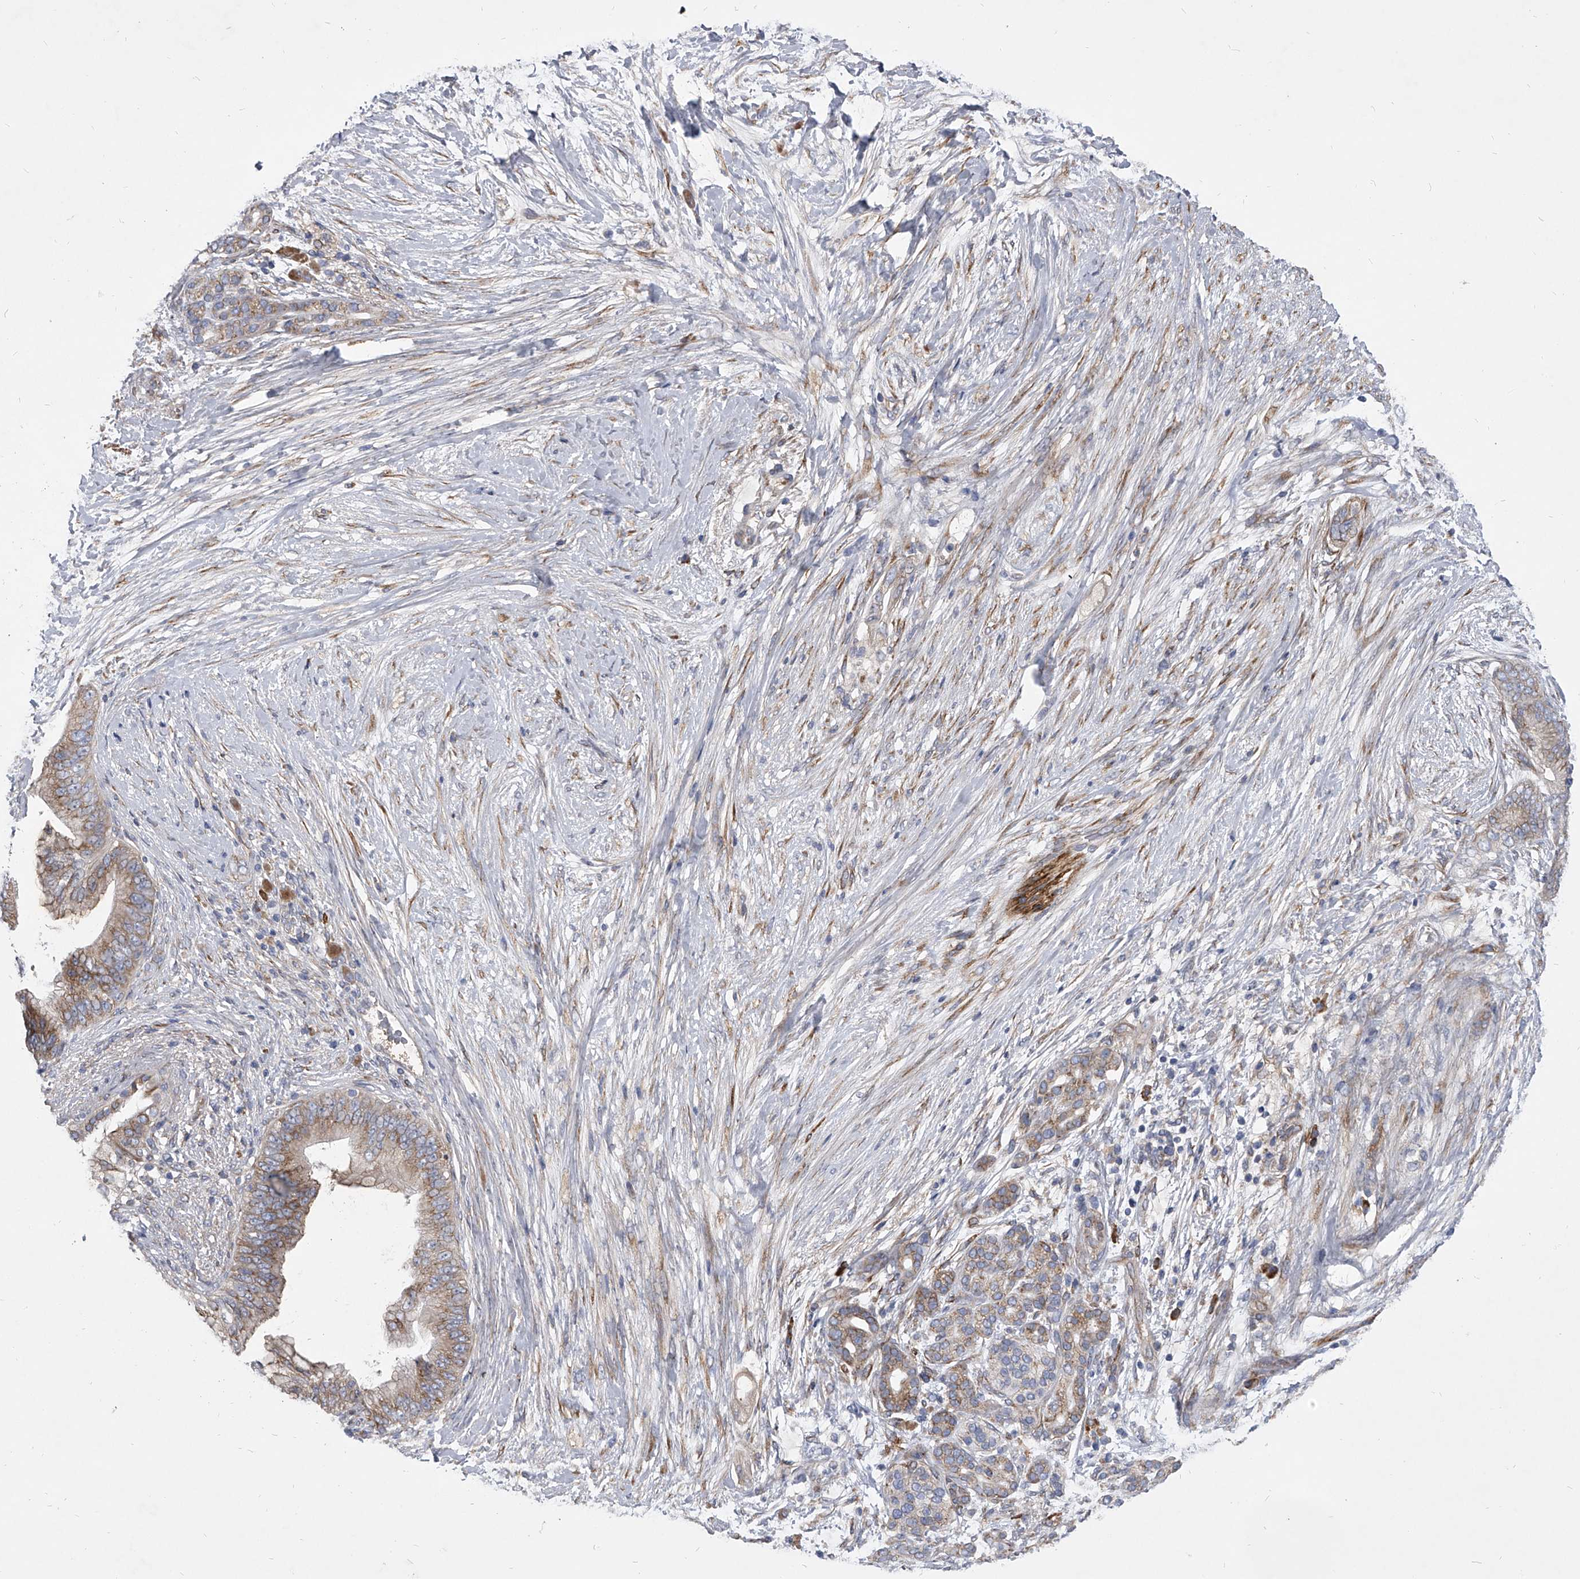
{"staining": {"intensity": "weak", "quantity": "25%-75%", "location": "cytoplasmic/membranous"}, "tissue": "pancreatic cancer", "cell_type": "Tumor cells", "image_type": "cancer", "snomed": [{"axis": "morphology", "description": "Adenocarcinoma, NOS"}, {"axis": "topography", "description": "Pancreas"}], "caption": "Immunohistochemical staining of pancreatic cancer (adenocarcinoma) exhibits low levels of weak cytoplasmic/membranous protein expression in about 25%-75% of tumor cells.", "gene": "CCR4", "patient": {"sex": "male", "age": 53}}